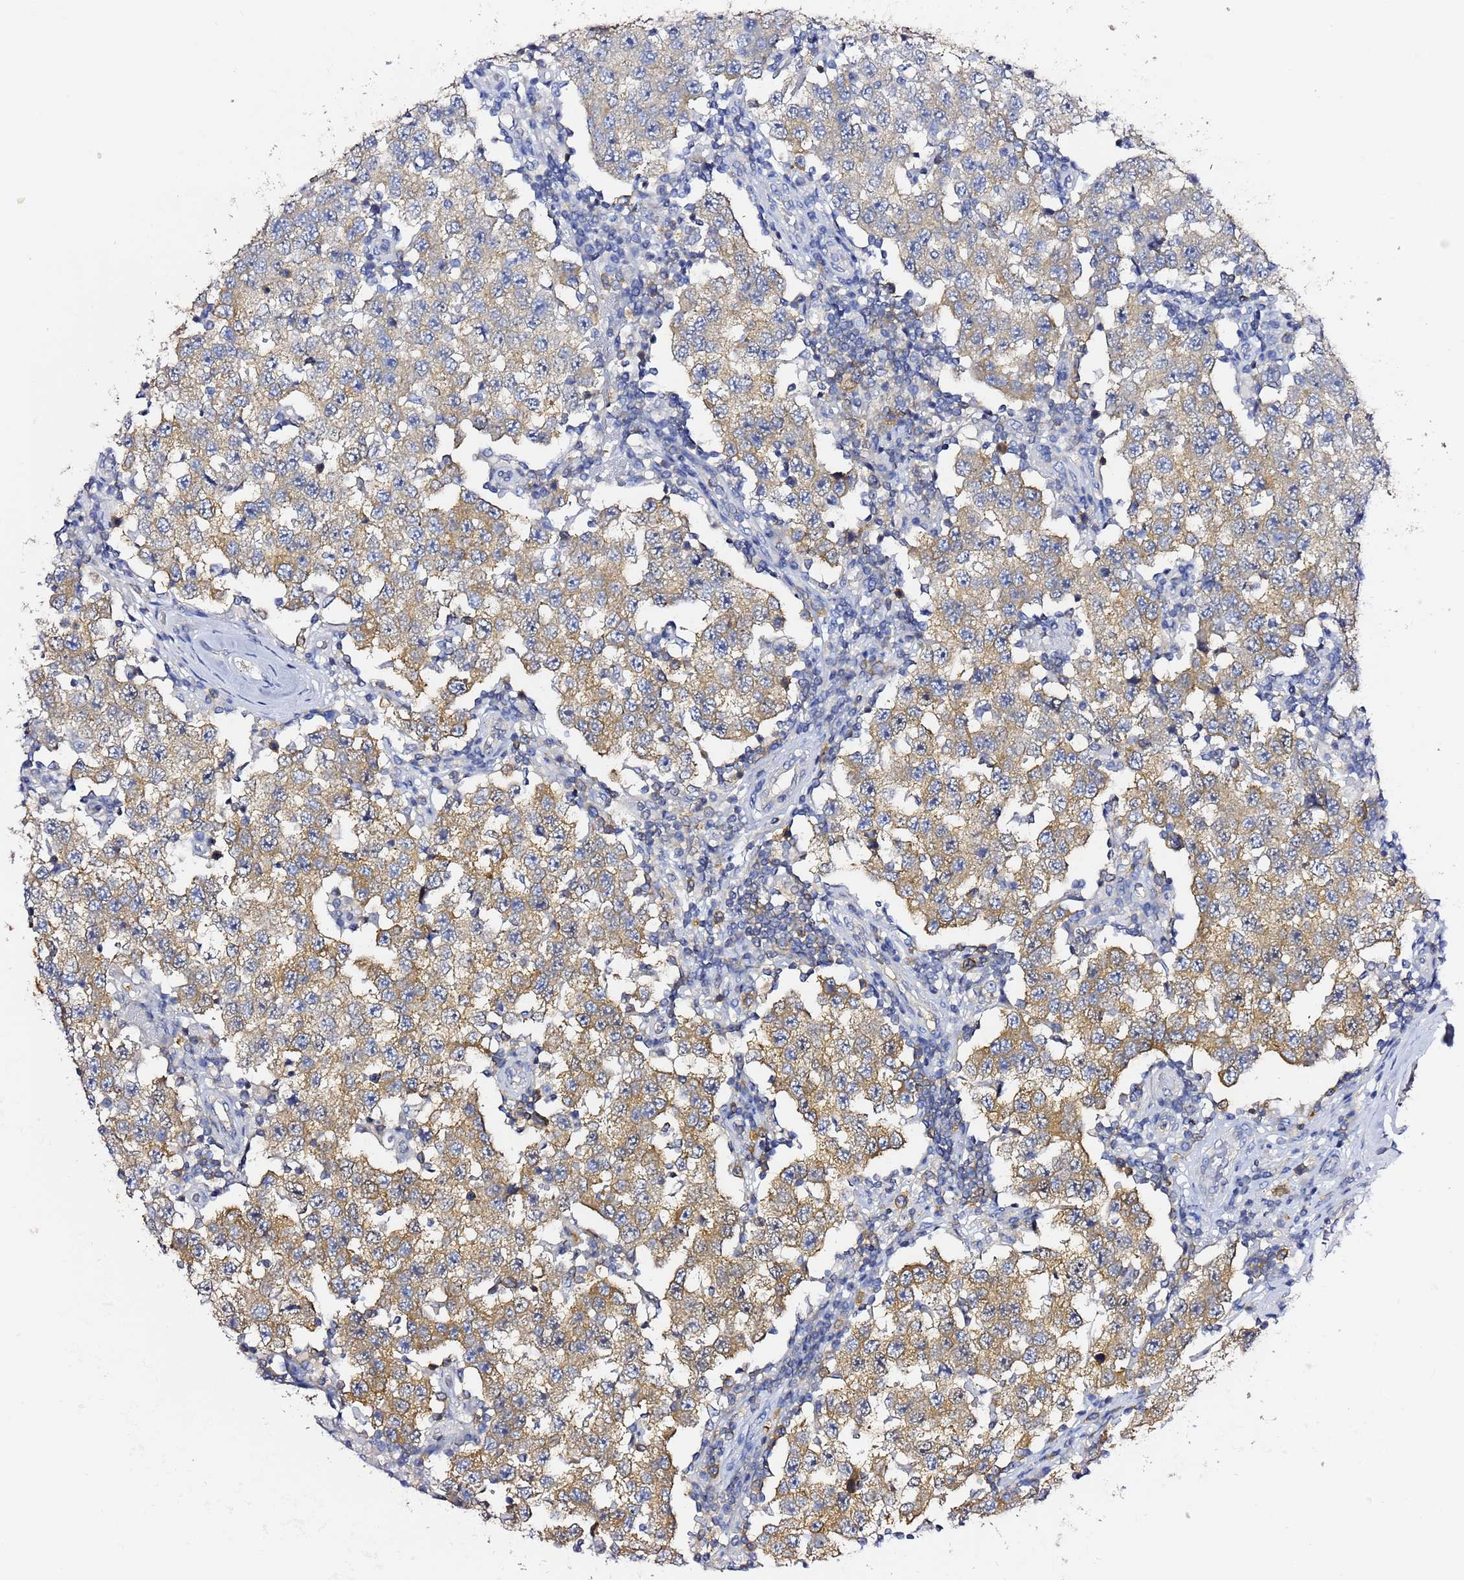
{"staining": {"intensity": "moderate", "quantity": "25%-75%", "location": "cytoplasmic/membranous"}, "tissue": "testis cancer", "cell_type": "Tumor cells", "image_type": "cancer", "snomed": [{"axis": "morphology", "description": "Seminoma, NOS"}, {"axis": "topography", "description": "Testis"}], "caption": "Tumor cells reveal moderate cytoplasmic/membranous staining in about 25%-75% of cells in testis cancer (seminoma). (DAB IHC with brightfield microscopy, high magnification).", "gene": "LENG1", "patient": {"sex": "male", "age": 34}}